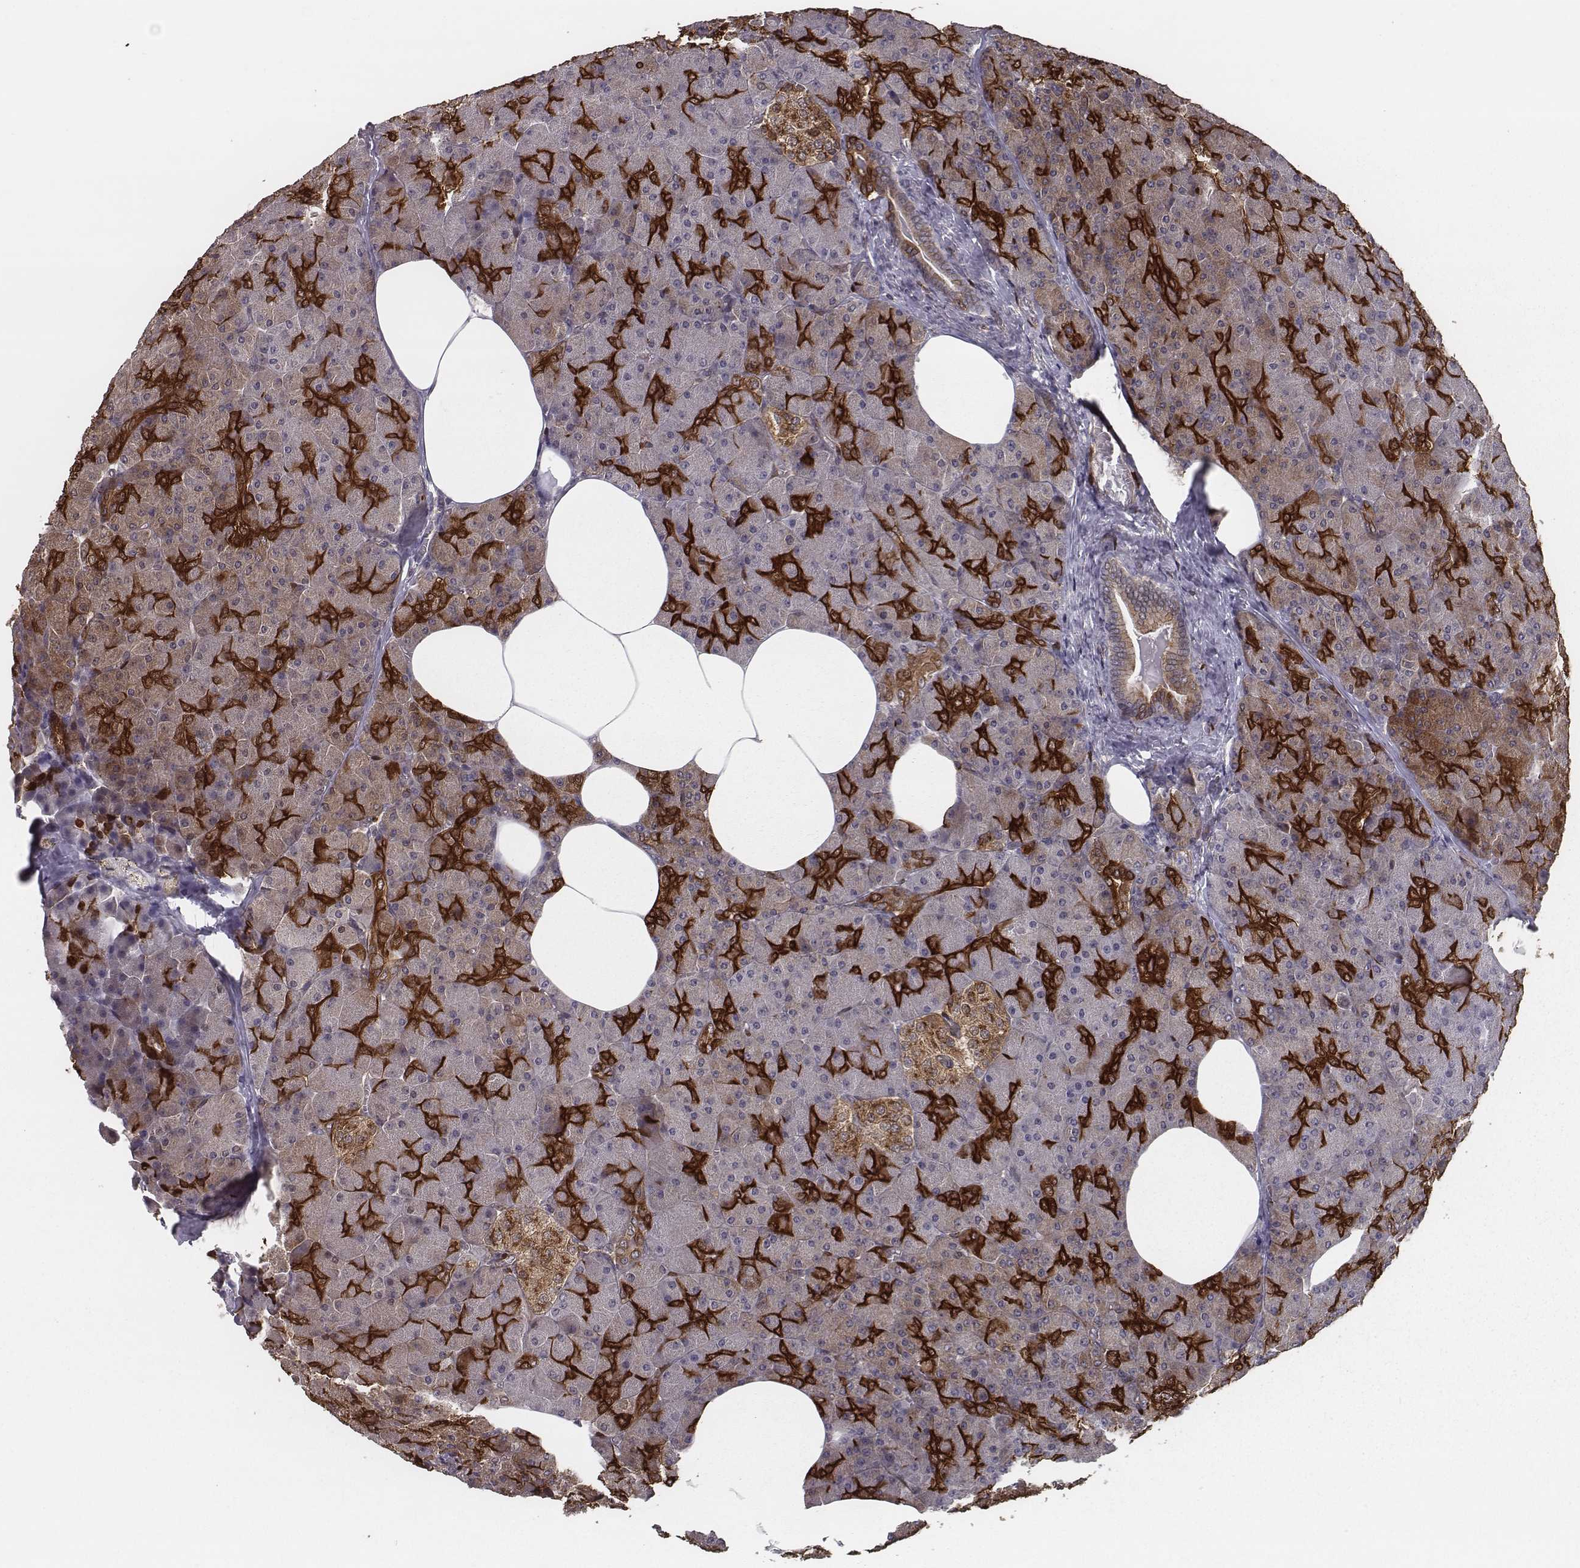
{"staining": {"intensity": "strong", "quantity": "<25%", "location": "cytoplasmic/membranous"}, "tissue": "pancreas", "cell_type": "Exocrine glandular cells", "image_type": "normal", "snomed": [{"axis": "morphology", "description": "Normal tissue, NOS"}, {"axis": "topography", "description": "Pancreas"}], "caption": "DAB immunohistochemical staining of benign human pancreas displays strong cytoplasmic/membranous protein expression in approximately <25% of exocrine glandular cells. The staining was performed using DAB to visualize the protein expression in brown, while the nuclei were stained in blue with hematoxylin (Magnification: 20x).", "gene": "ISYNA1", "patient": {"sex": "female", "age": 45}}